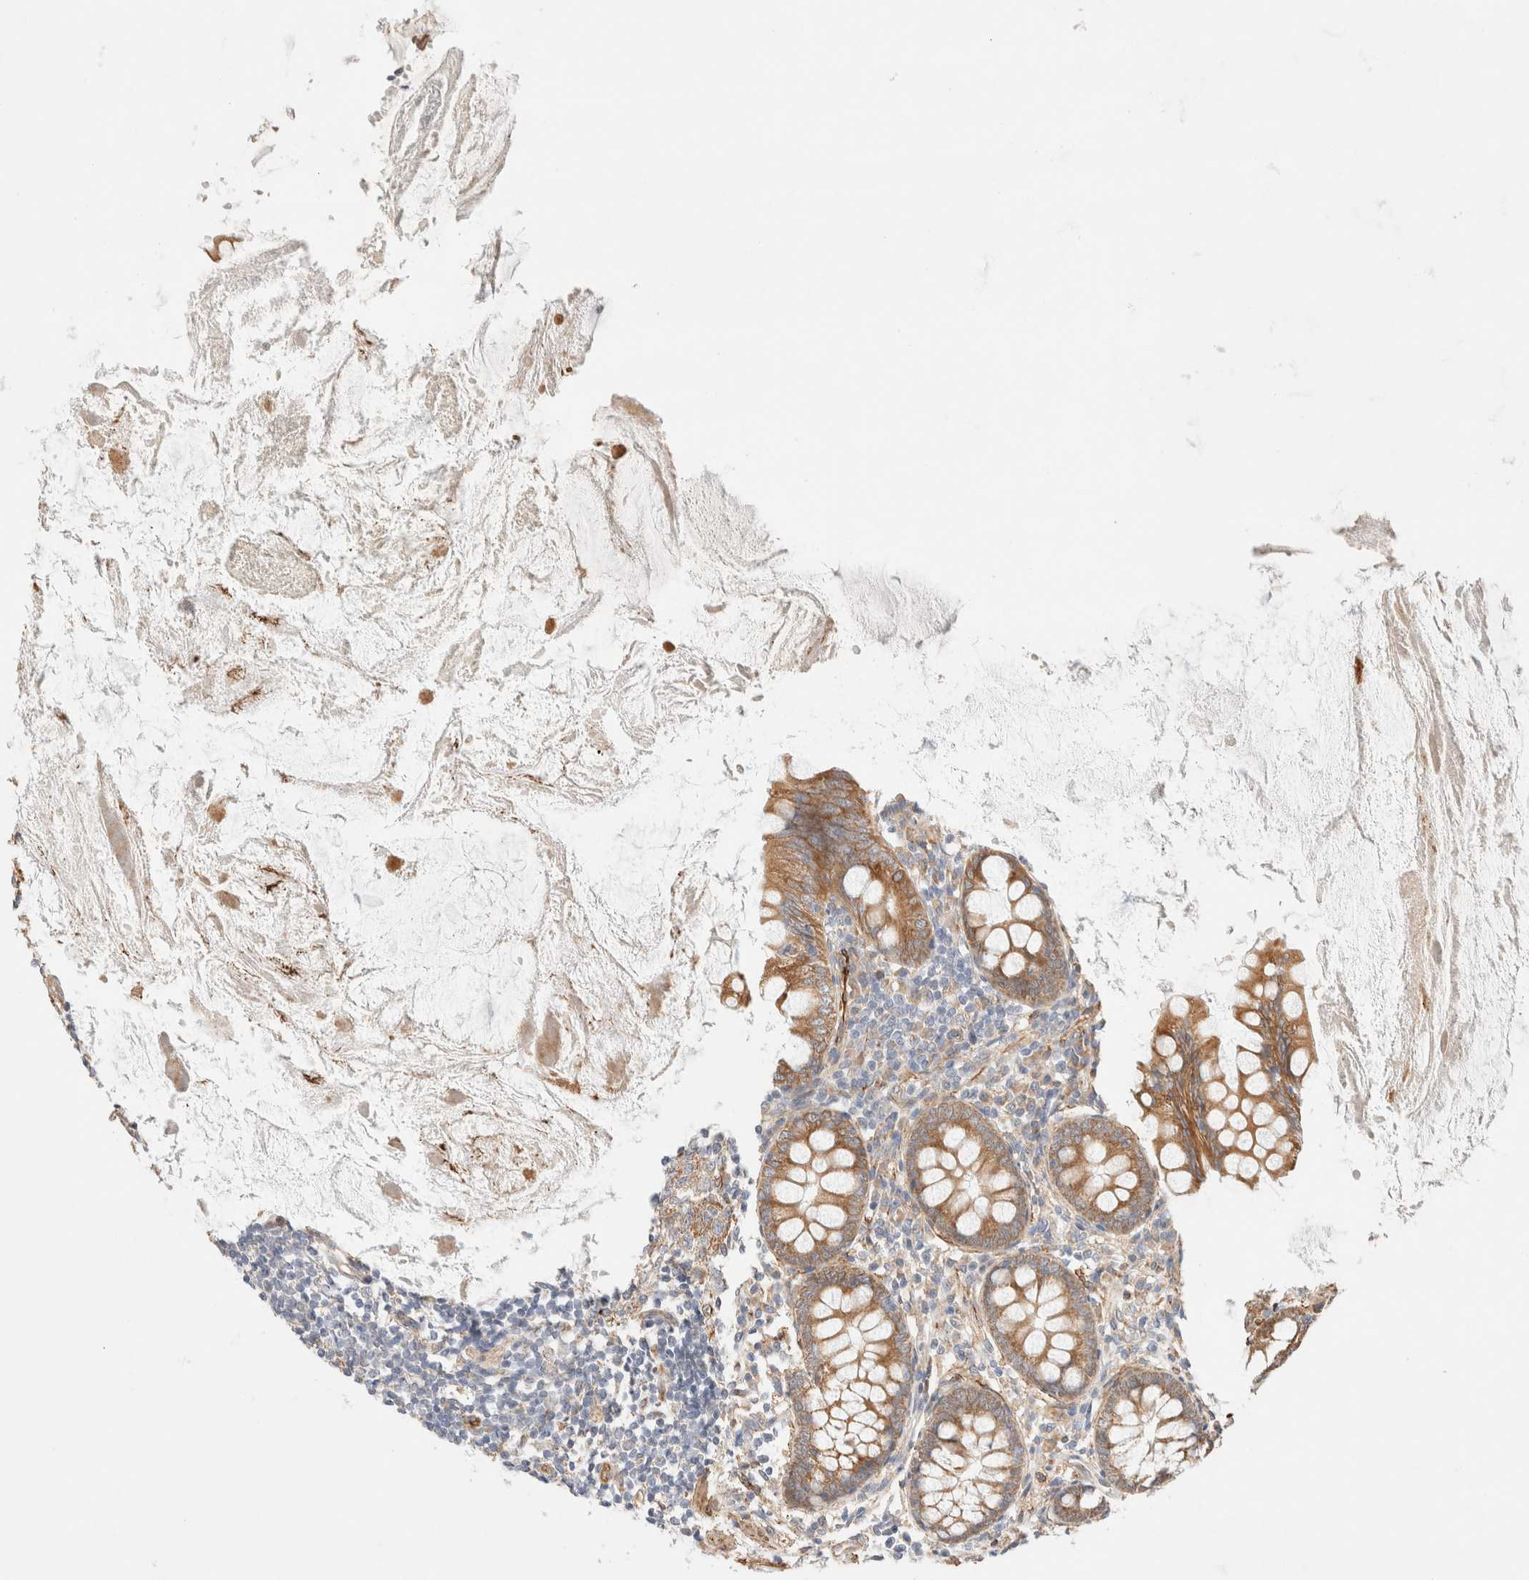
{"staining": {"intensity": "strong", "quantity": ">75%", "location": "cytoplasmic/membranous"}, "tissue": "appendix", "cell_type": "Glandular cells", "image_type": "normal", "snomed": [{"axis": "morphology", "description": "Normal tissue, NOS"}, {"axis": "topography", "description": "Appendix"}], "caption": "Protein staining reveals strong cytoplasmic/membranous staining in approximately >75% of glandular cells in benign appendix. (DAB IHC with brightfield microscopy, high magnification).", "gene": "RRP15", "patient": {"sex": "female", "age": 77}}